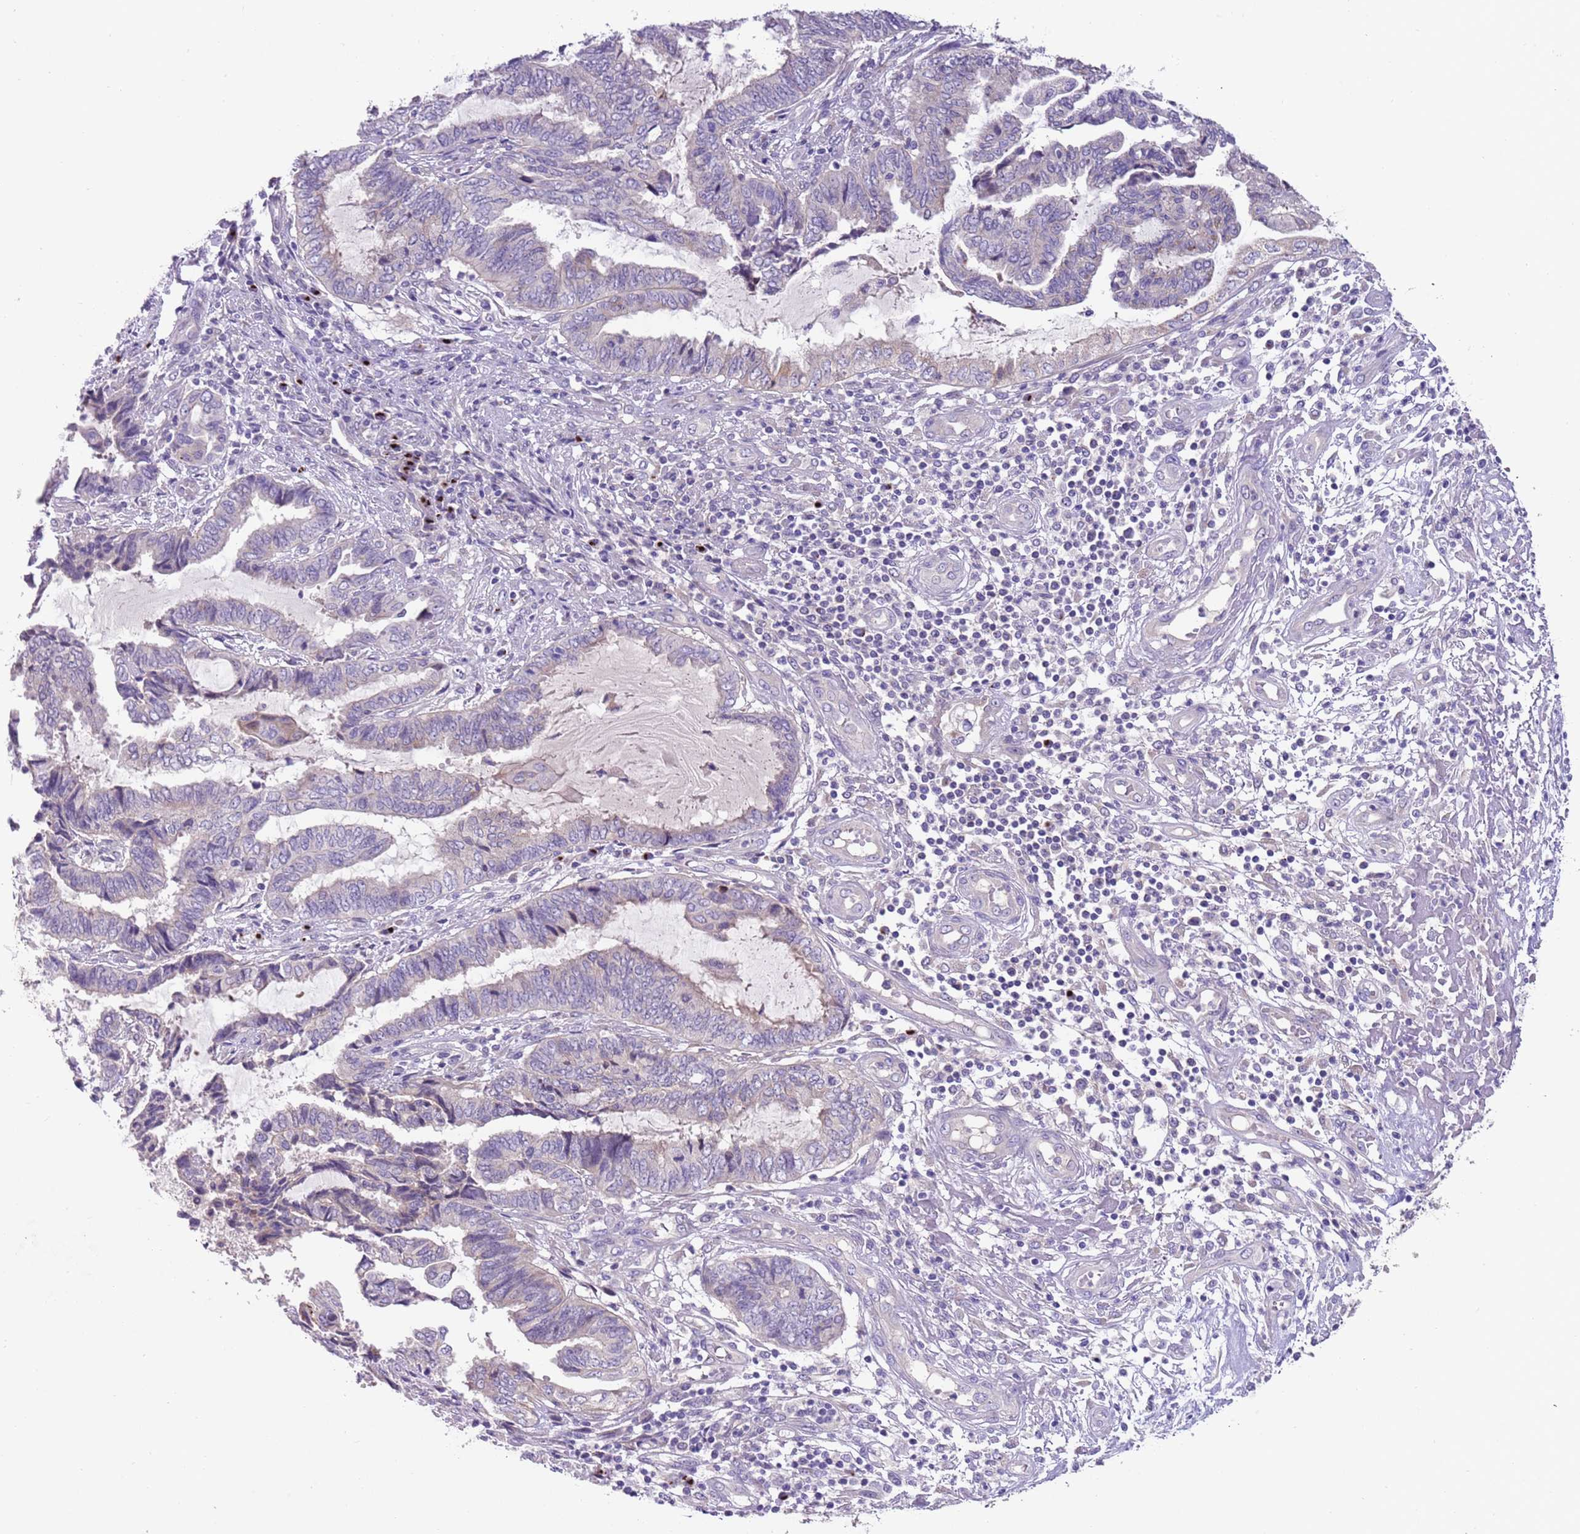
{"staining": {"intensity": "negative", "quantity": "none", "location": "none"}, "tissue": "endometrial cancer", "cell_type": "Tumor cells", "image_type": "cancer", "snomed": [{"axis": "morphology", "description": "Adenocarcinoma, NOS"}, {"axis": "topography", "description": "Uterus"}, {"axis": "topography", "description": "Endometrium"}], "caption": "Immunohistochemistry histopathology image of neoplastic tissue: human endometrial adenocarcinoma stained with DAB shows no significant protein positivity in tumor cells.", "gene": "C2CD3", "patient": {"sex": "female", "age": 70}}